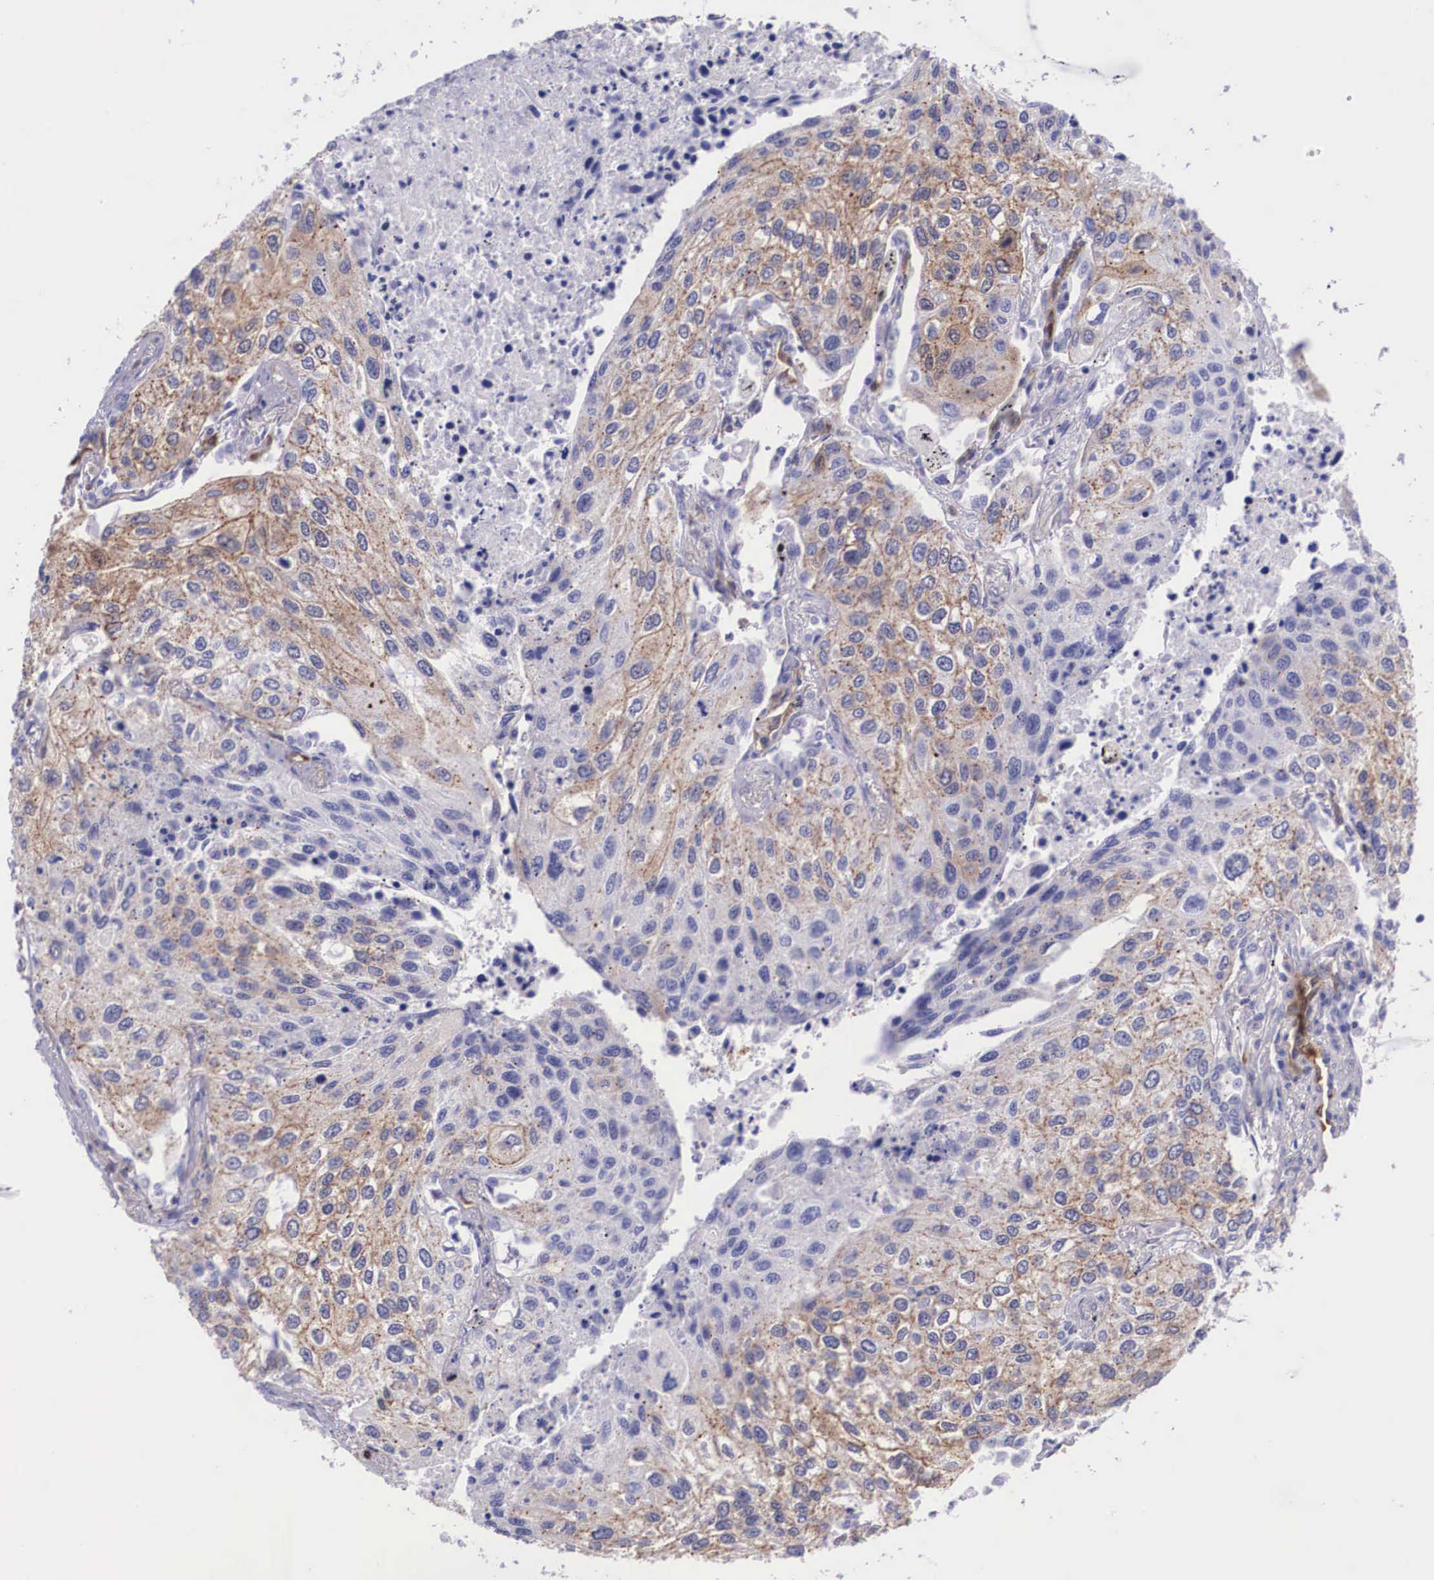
{"staining": {"intensity": "moderate", "quantity": ">75%", "location": "cytoplasmic/membranous"}, "tissue": "lung cancer", "cell_type": "Tumor cells", "image_type": "cancer", "snomed": [{"axis": "morphology", "description": "Squamous cell carcinoma, NOS"}, {"axis": "topography", "description": "Lung"}], "caption": "An immunohistochemistry micrograph of tumor tissue is shown. Protein staining in brown shows moderate cytoplasmic/membranous positivity in lung cancer (squamous cell carcinoma) within tumor cells. Nuclei are stained in blue.", "gene": "BCAR1", "patient": {"sex": "male", "age": 75}}